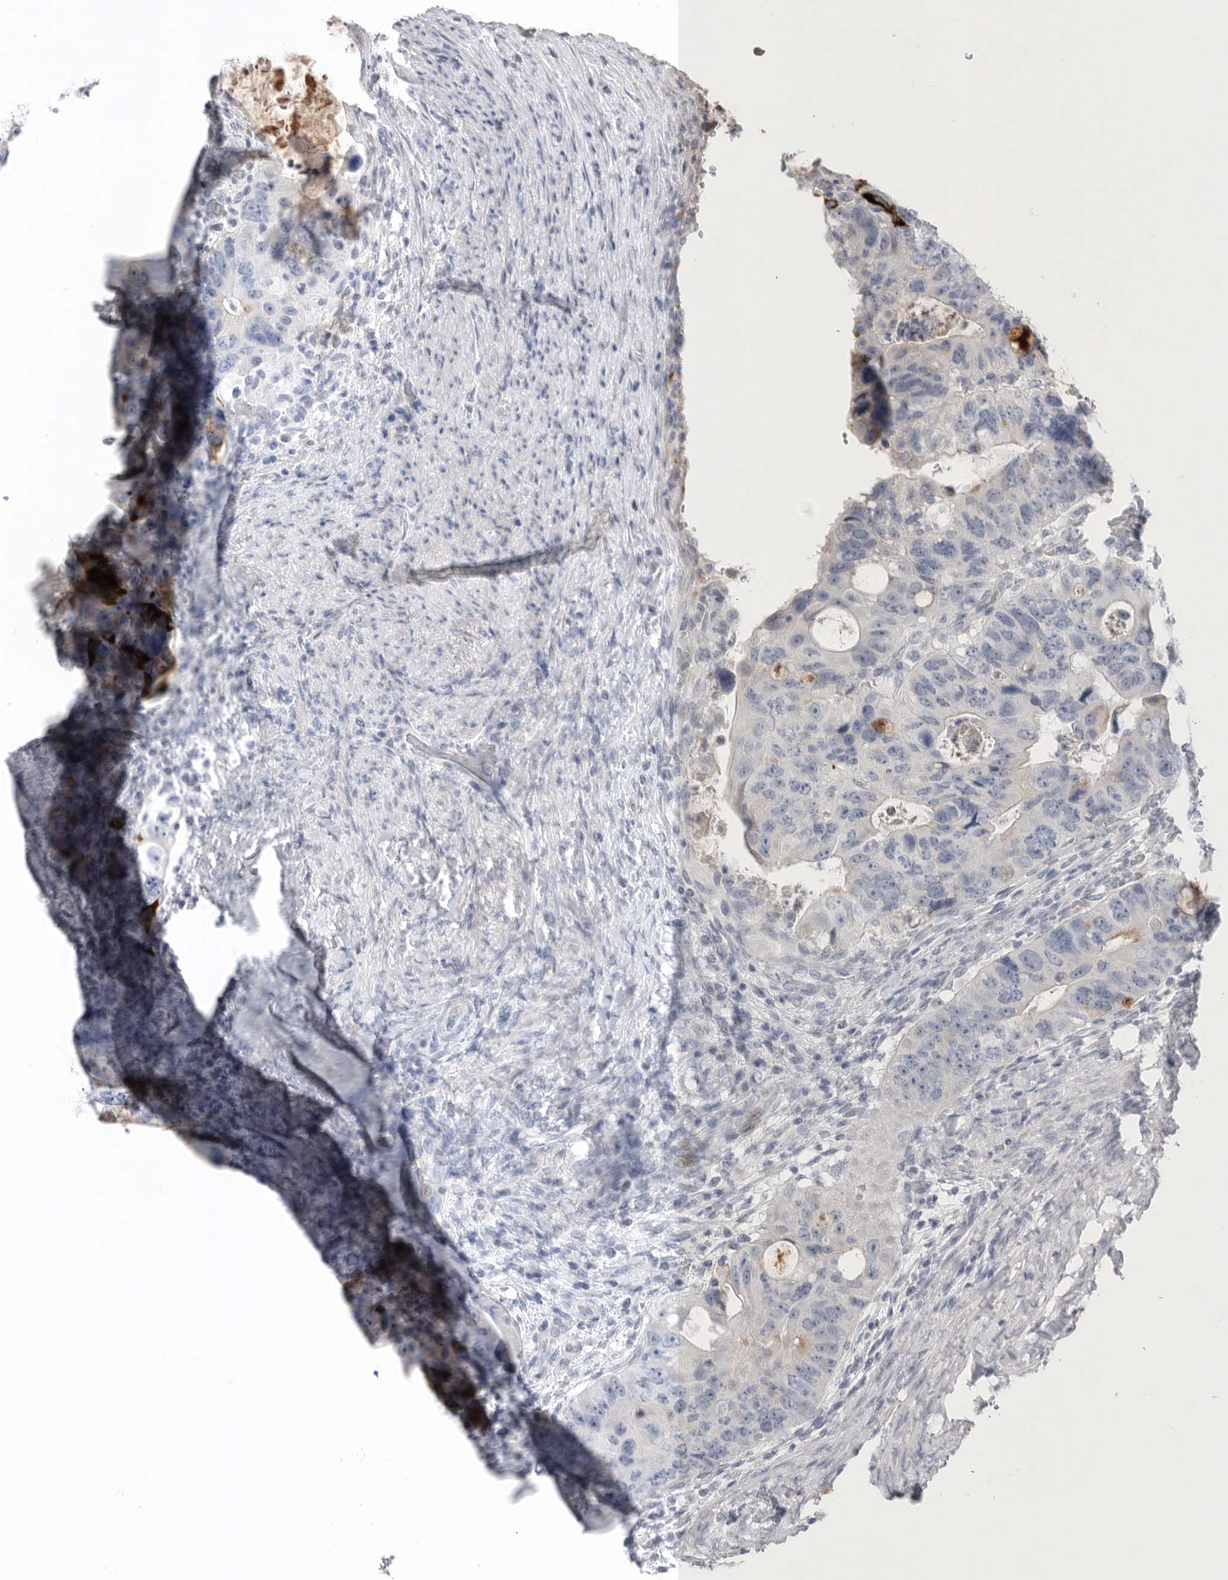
{"staining": {"intensity": "strong", "quantity": "<25%", "location": "cytoplasmic/membranous"}, "tissue": "colorectal cancer", "cell_type": "Tumor cells", "image_type": "cancer", "snomed": [{"axis": "morphology", "description": "Adenocarcinoma, NOS"}, {"axis": "topography", "description": "Rectum"}], "caption": "Colorectal adenocarcinoma stained with a protein marker reveals strong staining in tumor cells.", "gene": "TIMP1", "patient": {"sex": "male", "age": 59}}